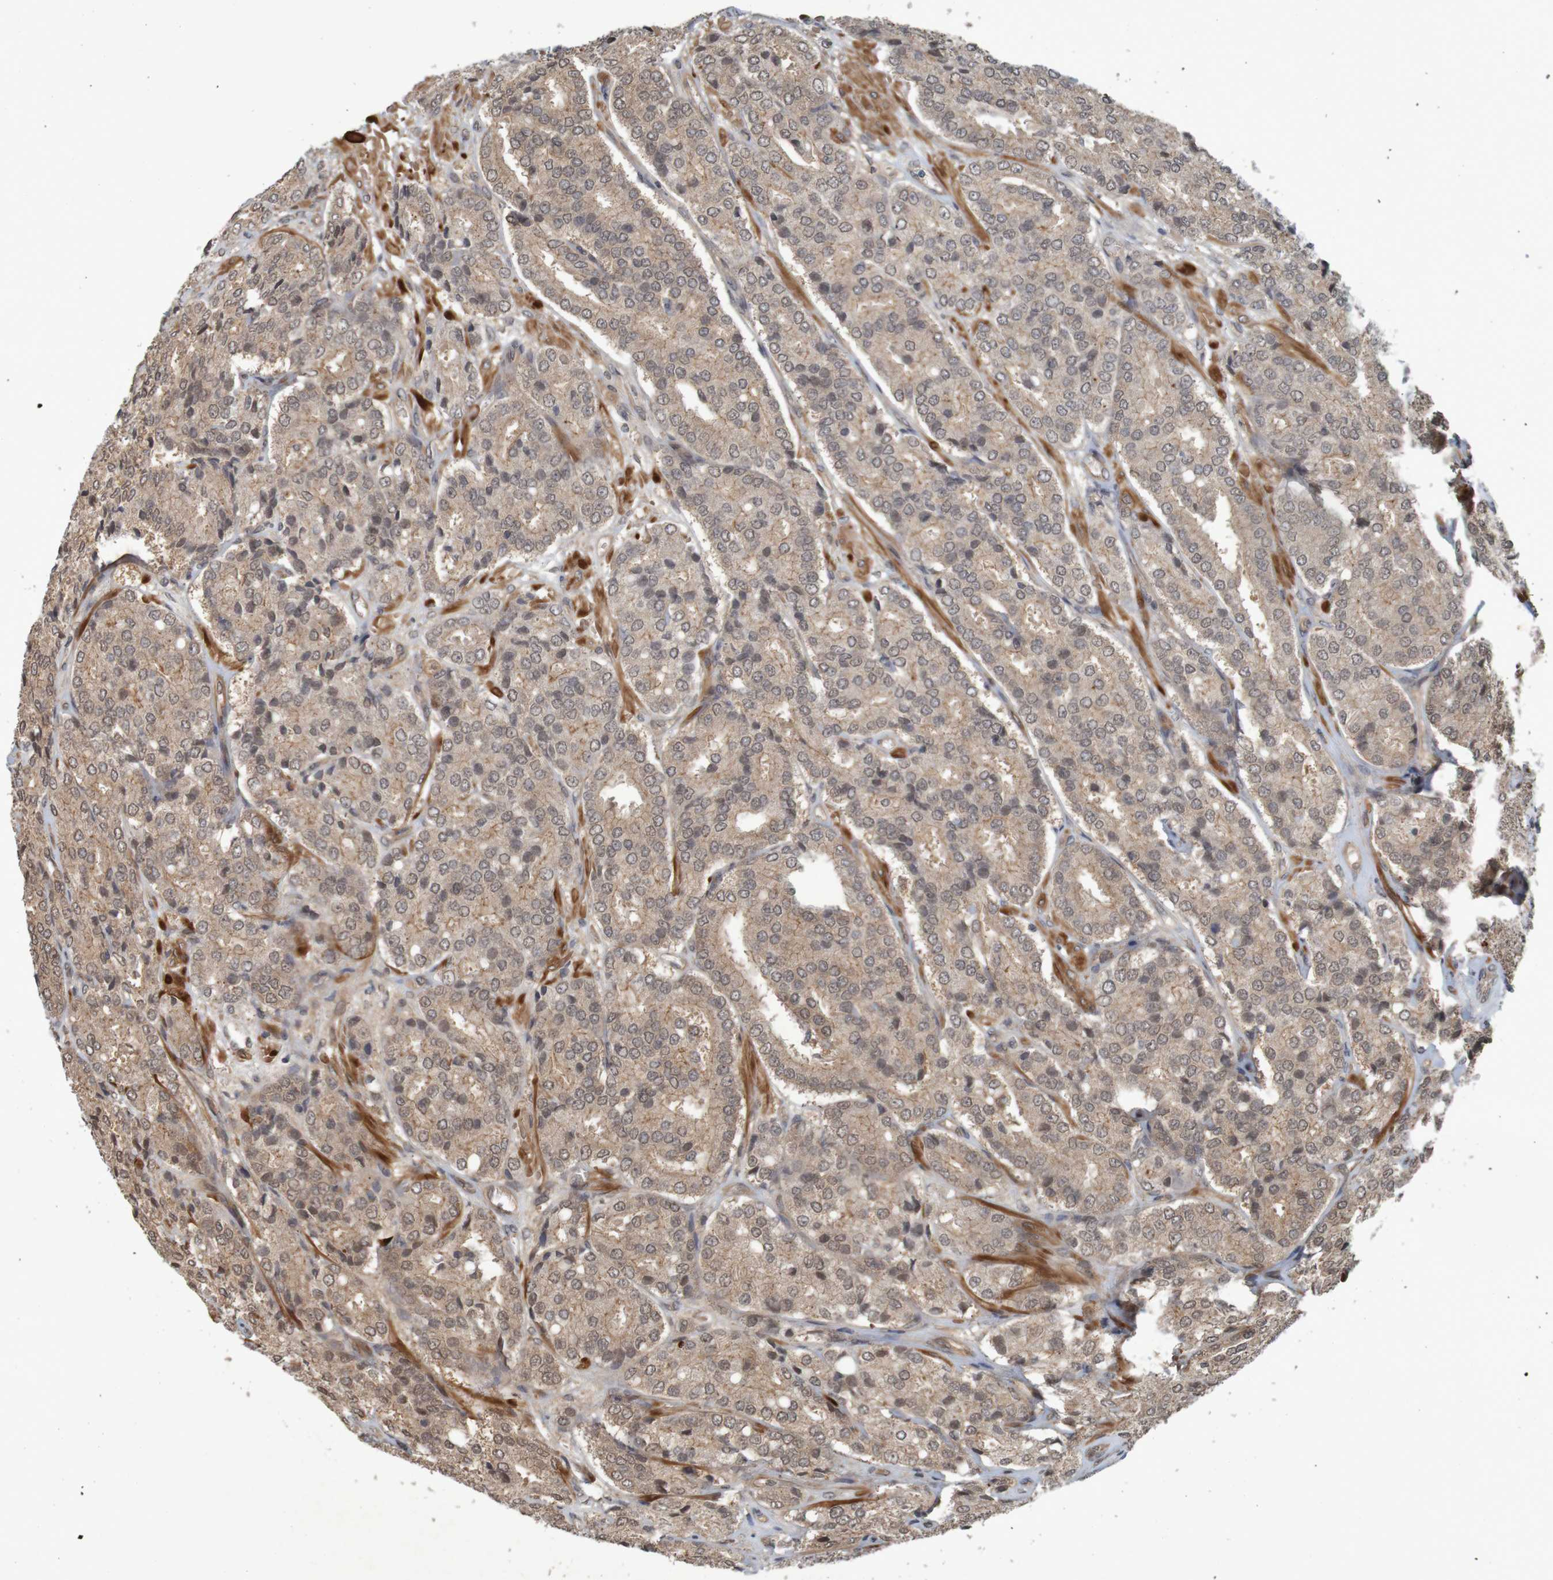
{"staining": {"intensity": "weak", "quantity": ">75%", "location": "cytoplasmic/membranous"}, "tissue": "prostate cancer", "cell_type": "Tumor cells", "image_type": "cancer", "snomed": [{"axis": "morphology", "description": "Adenocarcinoma, High grade"}, {"axis": "topography", "description": "Prostate"}], "caption": "This is a histology image of IHC staining of prostate adenocarcinoma (high-grade), which shows weak expression in the cytoplasmic/membranous of tumor cells.", "gene": "ARHGEF11", "patient": {"sex": "male", "age": 65}}